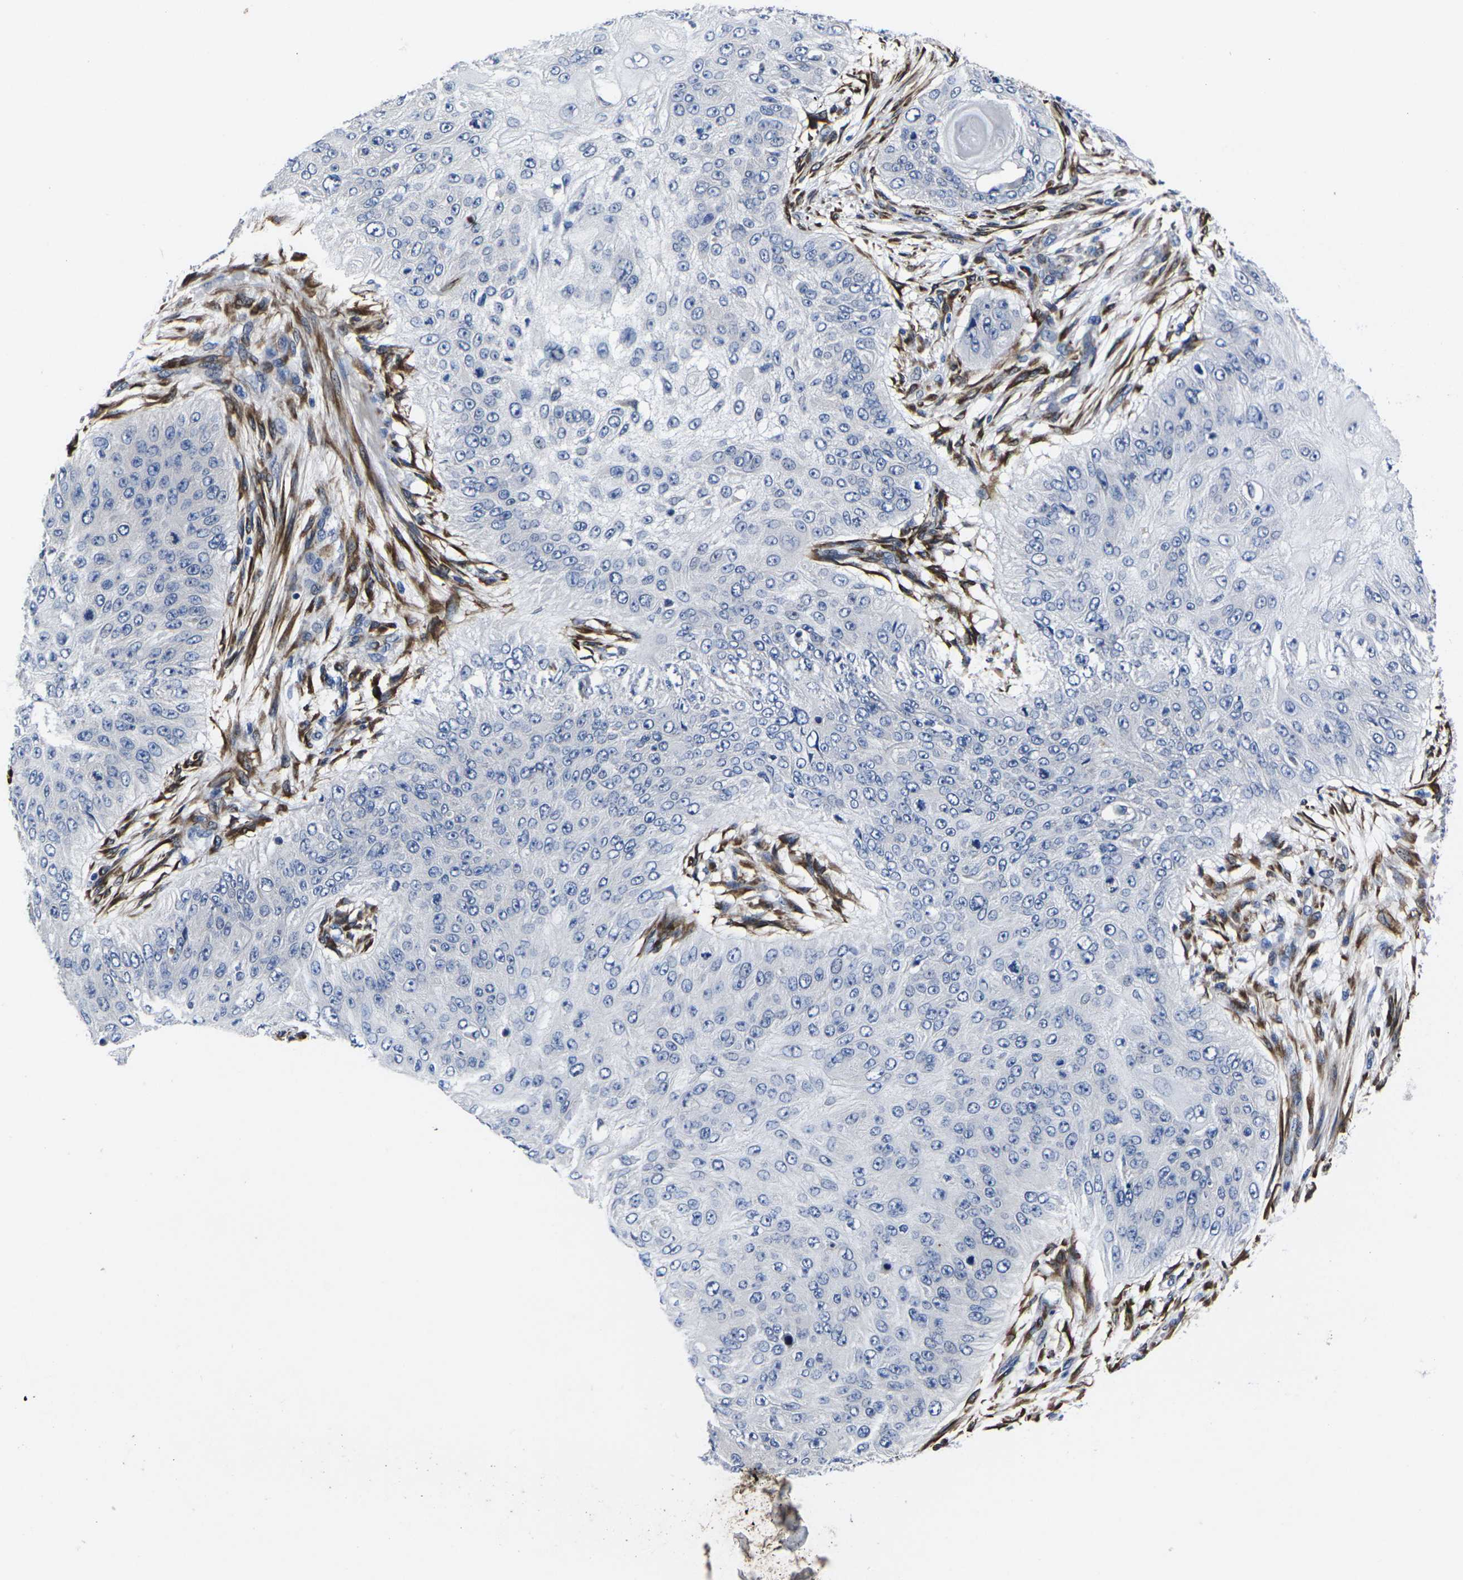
{"staining": {"intensity": "negative", "quantity": "none", "location": "none"}, "tissue": "skin cancer", "cell_type": "Tumor cells", "image_type": "cancer", "snomed": [{"axis": "morphology", "description": "Squamous cell carcinoma, NOS"}, {"axis": "topography", "description": "Skin"}], "caption": "Tumor cells show no significant positivity in squamous cell carcinoma (skin).", "gene": "CYP2C8", "patient": {"sex": "female", "age": 80}}